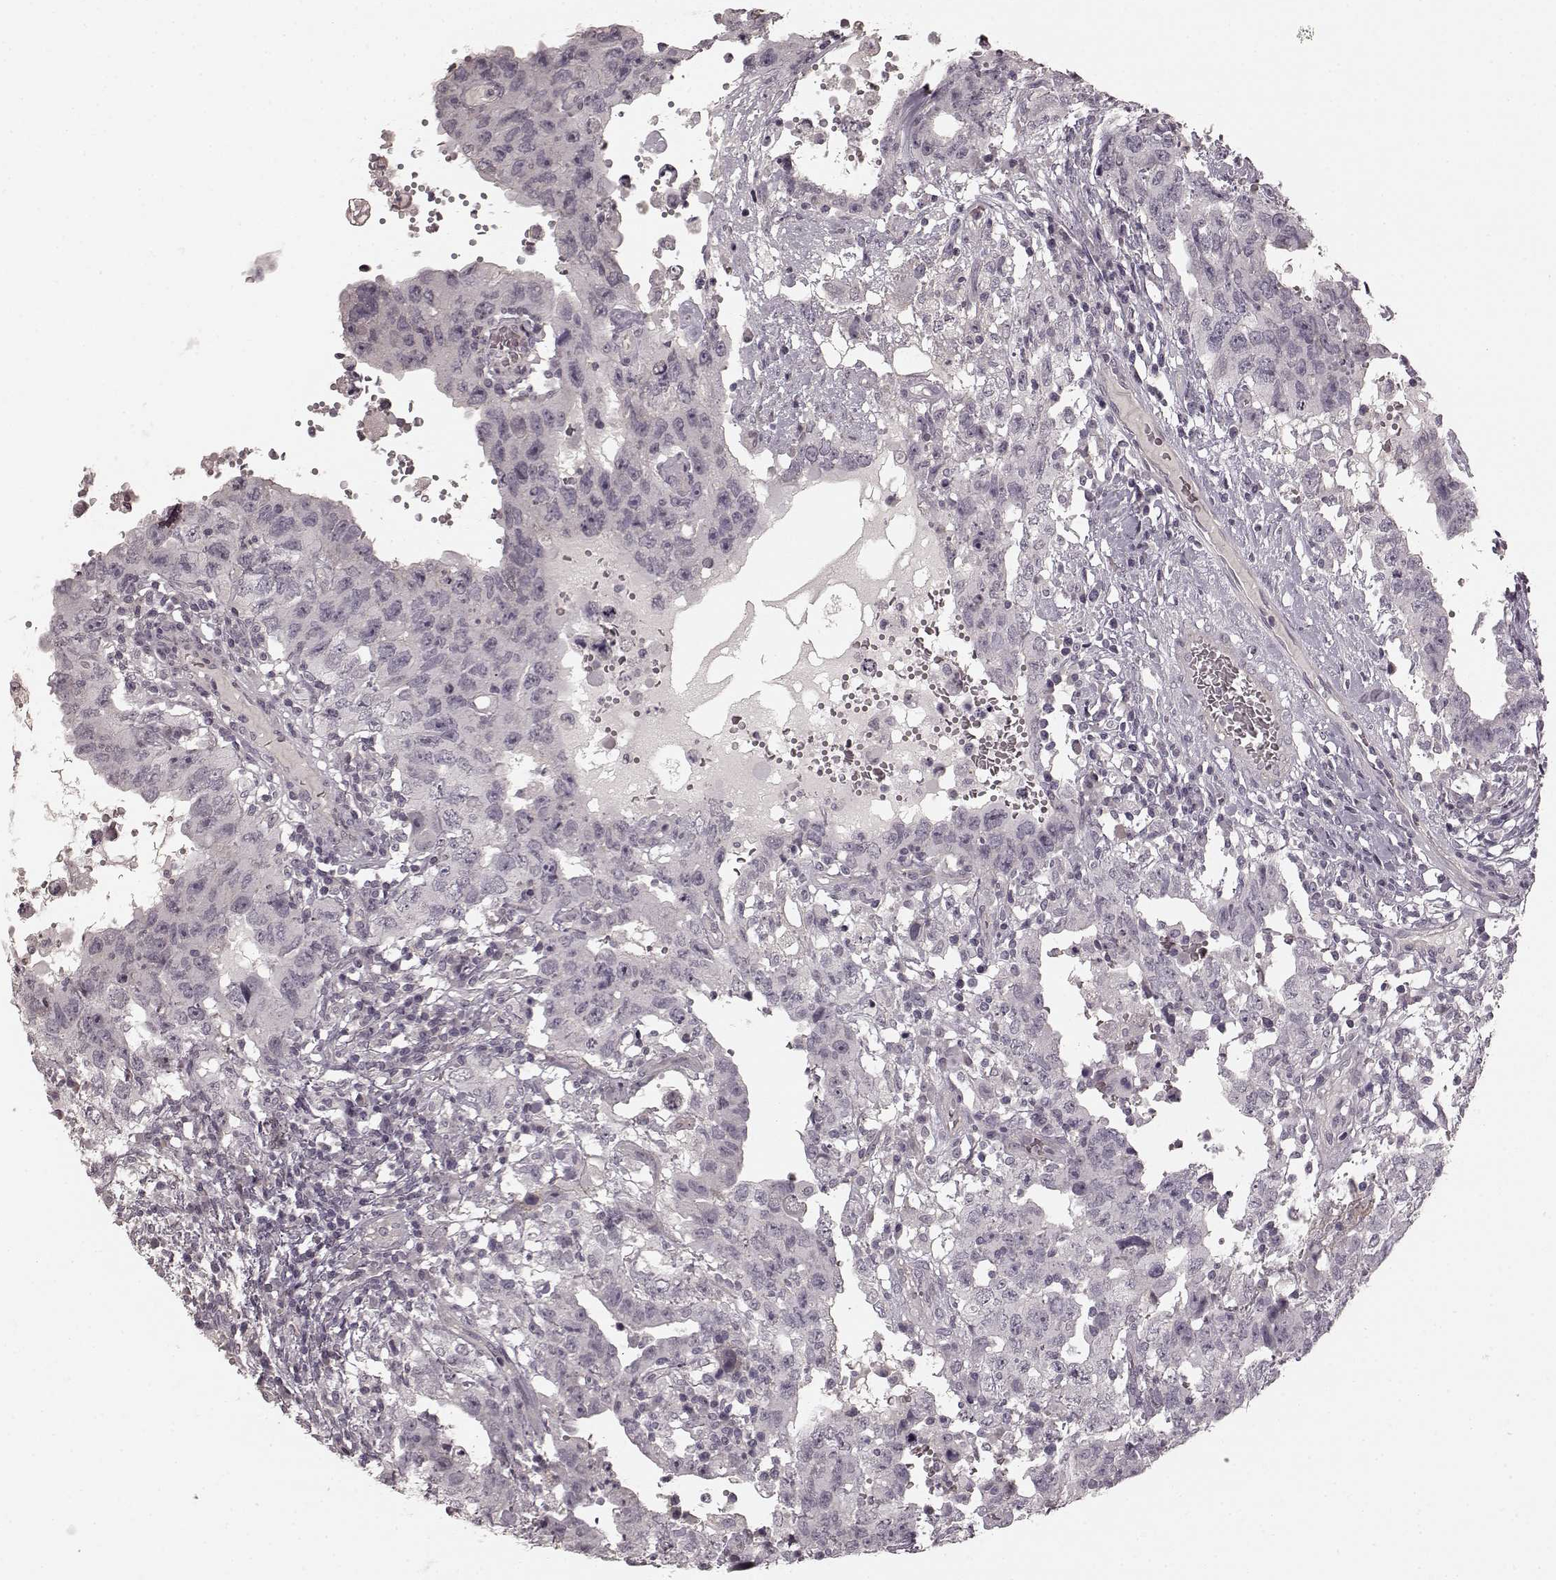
{"staining": {"intensity": "negative", "quantity": "none", "location": "none"}, "tissue": "testis cancer", "cell_type": "Tumor cells", "image_type": "cancer", "snomed": [{"axis": "morphology", "description": "Carcinoma, Embryonal, NOS"}, {"axis": "topography", "description": "Testis"}], "caption": "Testis embryonal carcinoma was stained to show a protein in brown. There is no significant positivity in tumor cells.", "gene": "PRKCE", "patient": {"sex": "male", "age": 26}}